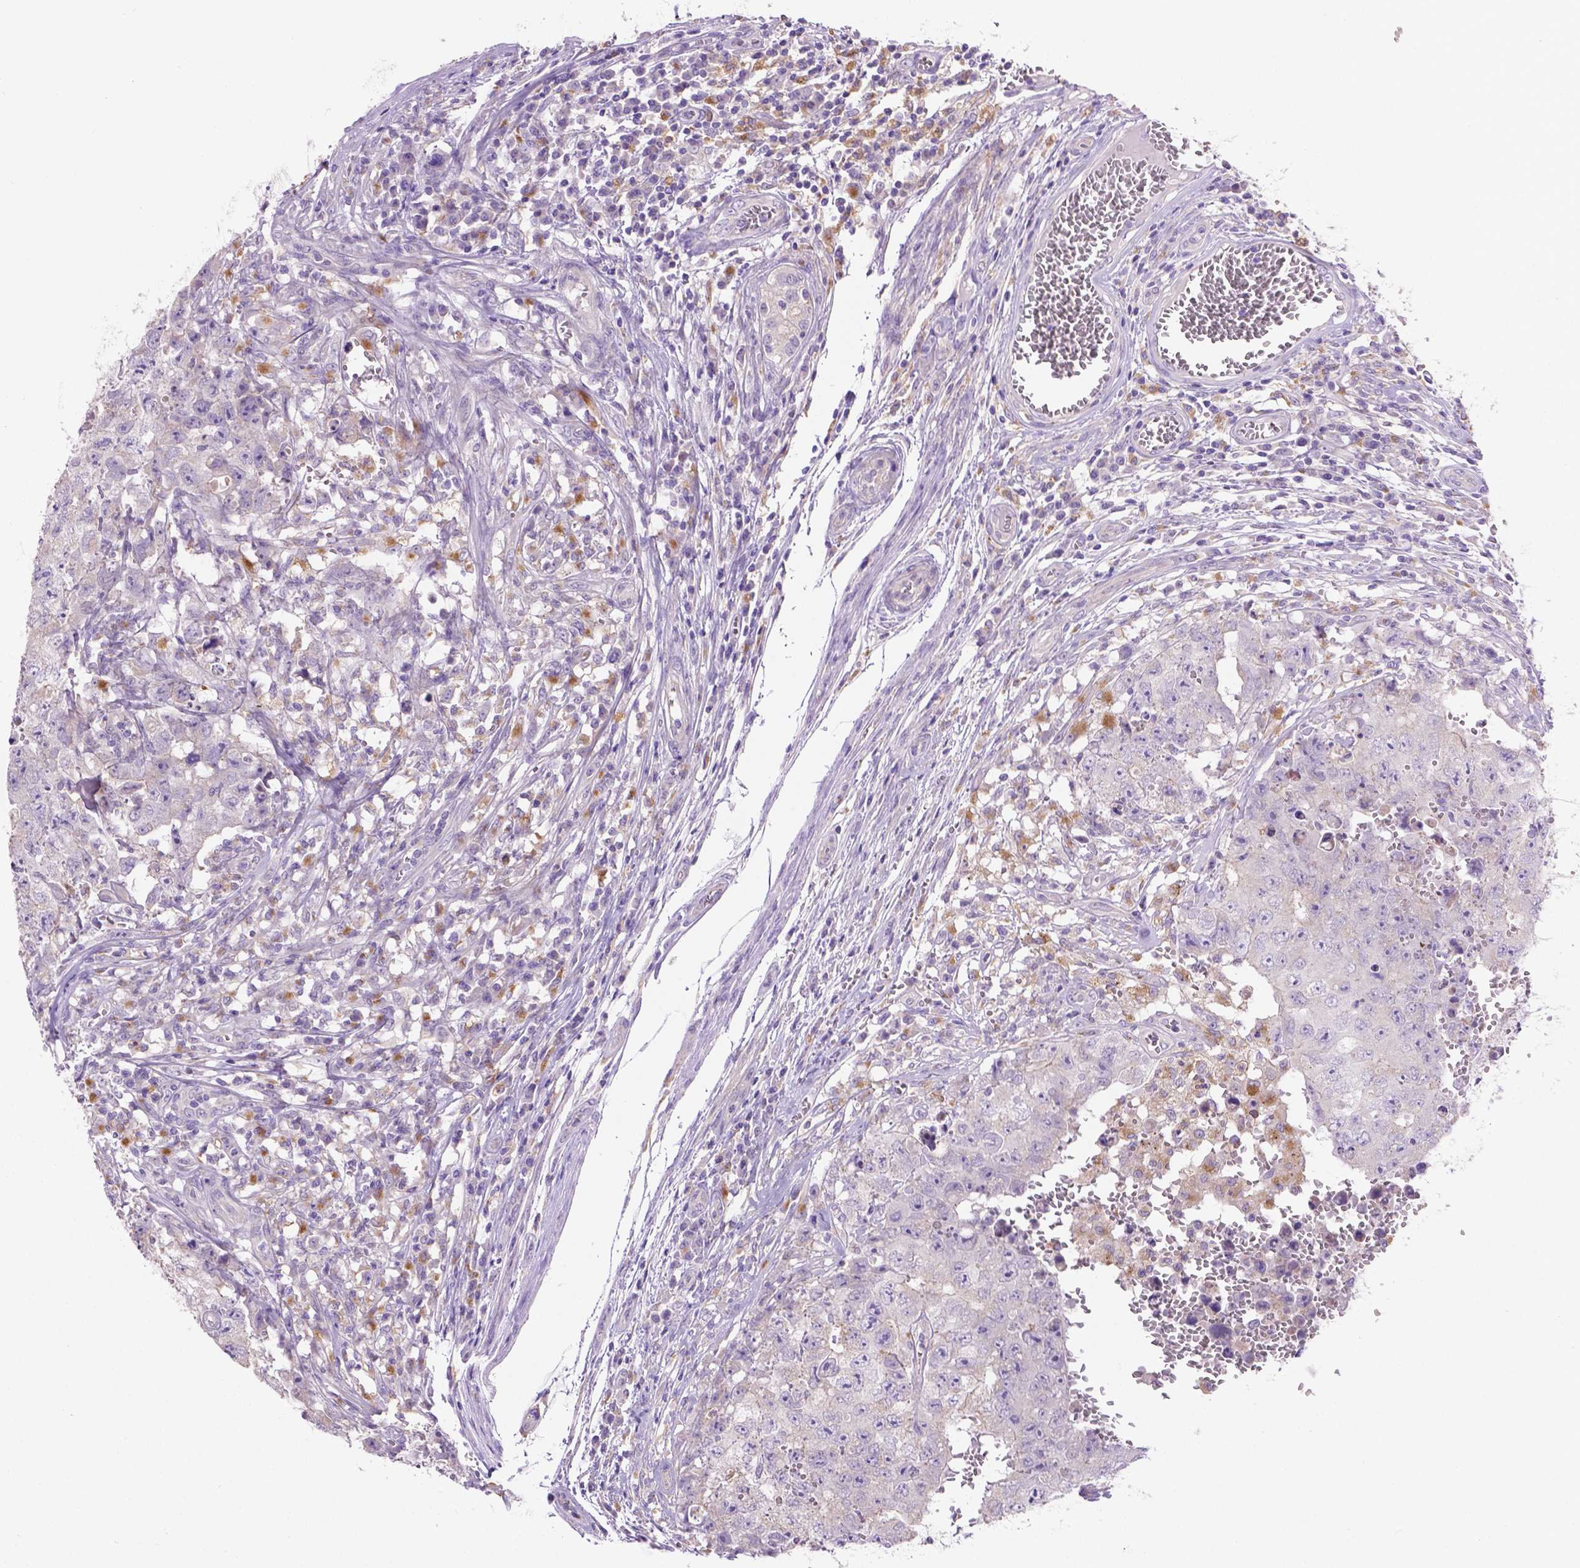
{"staining": {"intensity": "negative", "quantity": "none", "location": "none"}, "tissue": "testis cancer", "cell_type": "Tumor cells", "image_type": "cancer", "snomed": [{"axis": "morphology", "description": "Carcinoma, Embryonal, NOS"}, {"axis": "topography", "description": "Testis"}], "caption": "Embryonal carcinoma (testis) stained for a protein using immunohistochemistry (IHC) exhibits no positivity tumor cells.", "gene": "CDH7", "patient": {"sex": "male", "age": 36}}